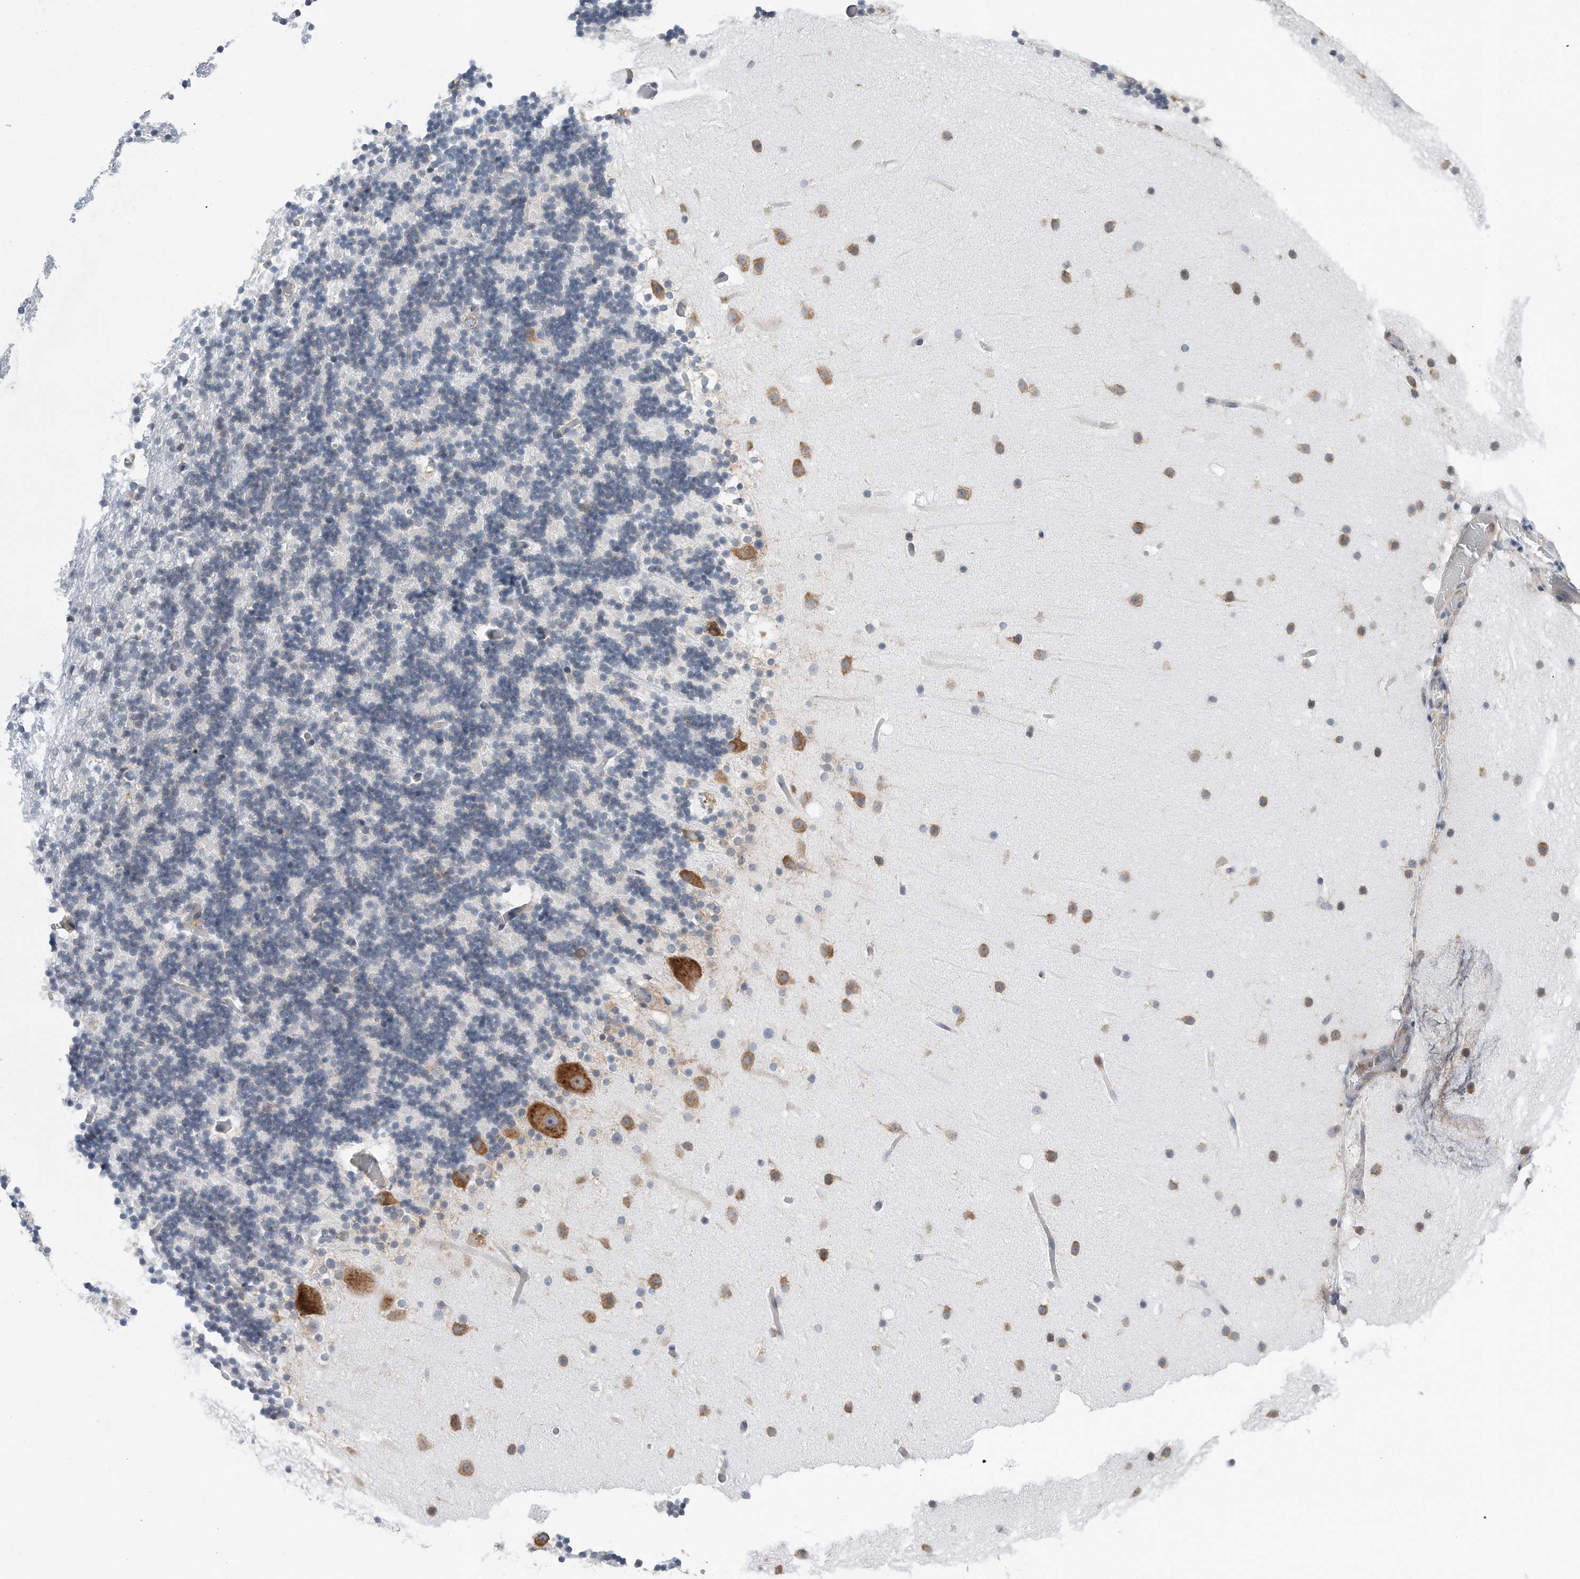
{"staining": {"intensity": "negative", "quantity": "none", "location": "none"}, "tissue": "cerebellum", "cell_type": "Cells in granular layer", "image_type": "normal", "snomed": [{"axis": "morphology", "description": "Normal tissue, NOS"}, {"axis": "topography", "description": "Cerebellum"}], "caption": "Image shows no protein positivity in cells in granular layer of benign cerebellum. (DAB (3,3'-diaminobenzidine) immunohistochemistry (IHC) with hematoxylin counter stain).", "gene": "RPL26L1", "patient": {"sex": "male", "age": 57}}